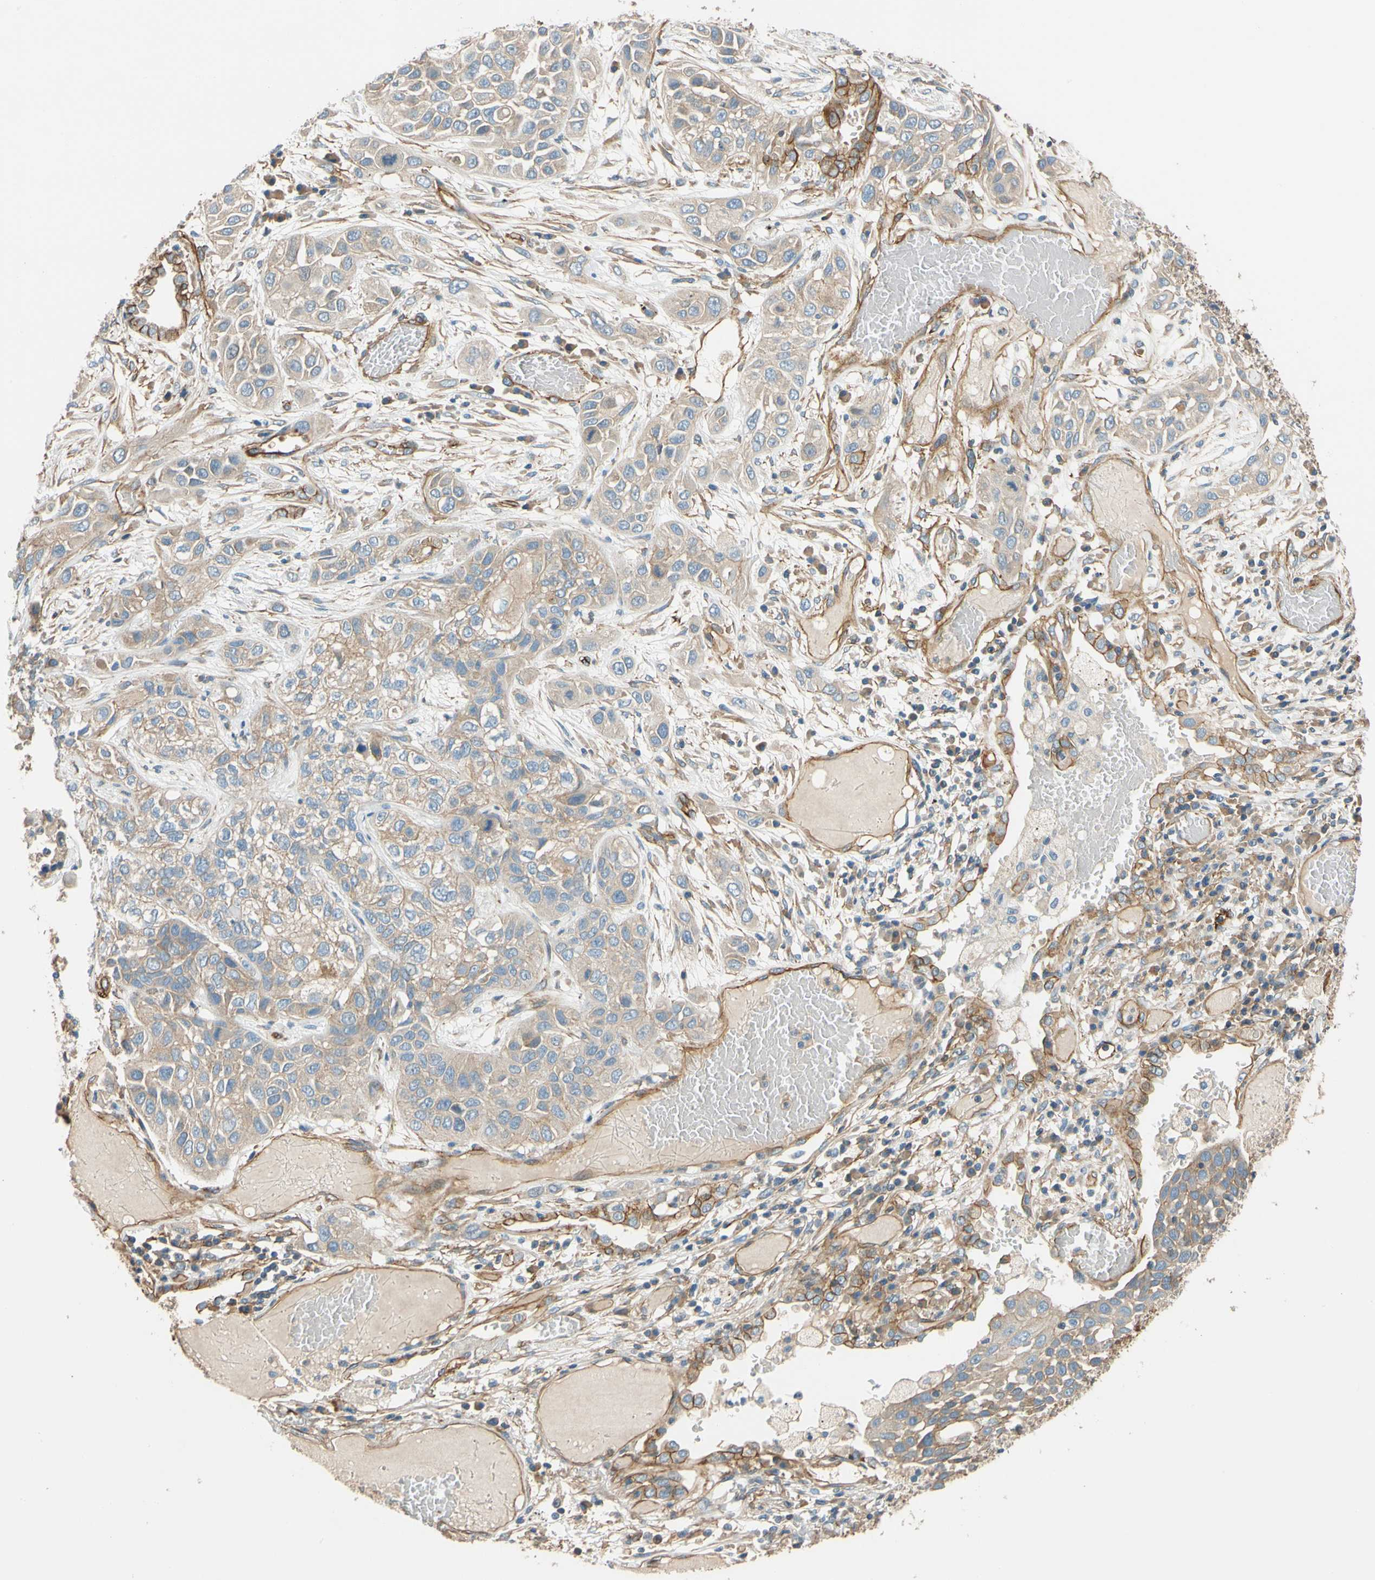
{"staining": {"intensity": "weak", "quantity": "25%-75%", "location": "cytoplasmic/membranous"}, "tissue": "lung cancer", "cell_type": "Tumor cells", "image_type": "cancer", "snomed": [{"axis": "morphology", "description": "Squamous cell carcinoma, NOS"}, {"axis": "topography", "description": "Lung"}], "caption": "A high-resolution micrograph shows immunohistochemistry staining of squamous cell carcinoma (lung), which displays weak cytoplasmic/membranous expression in approximately 25%-75% of tumor cells.", "gene": "SPTAN1", "patient": {"sex": "male", "age": 71}}